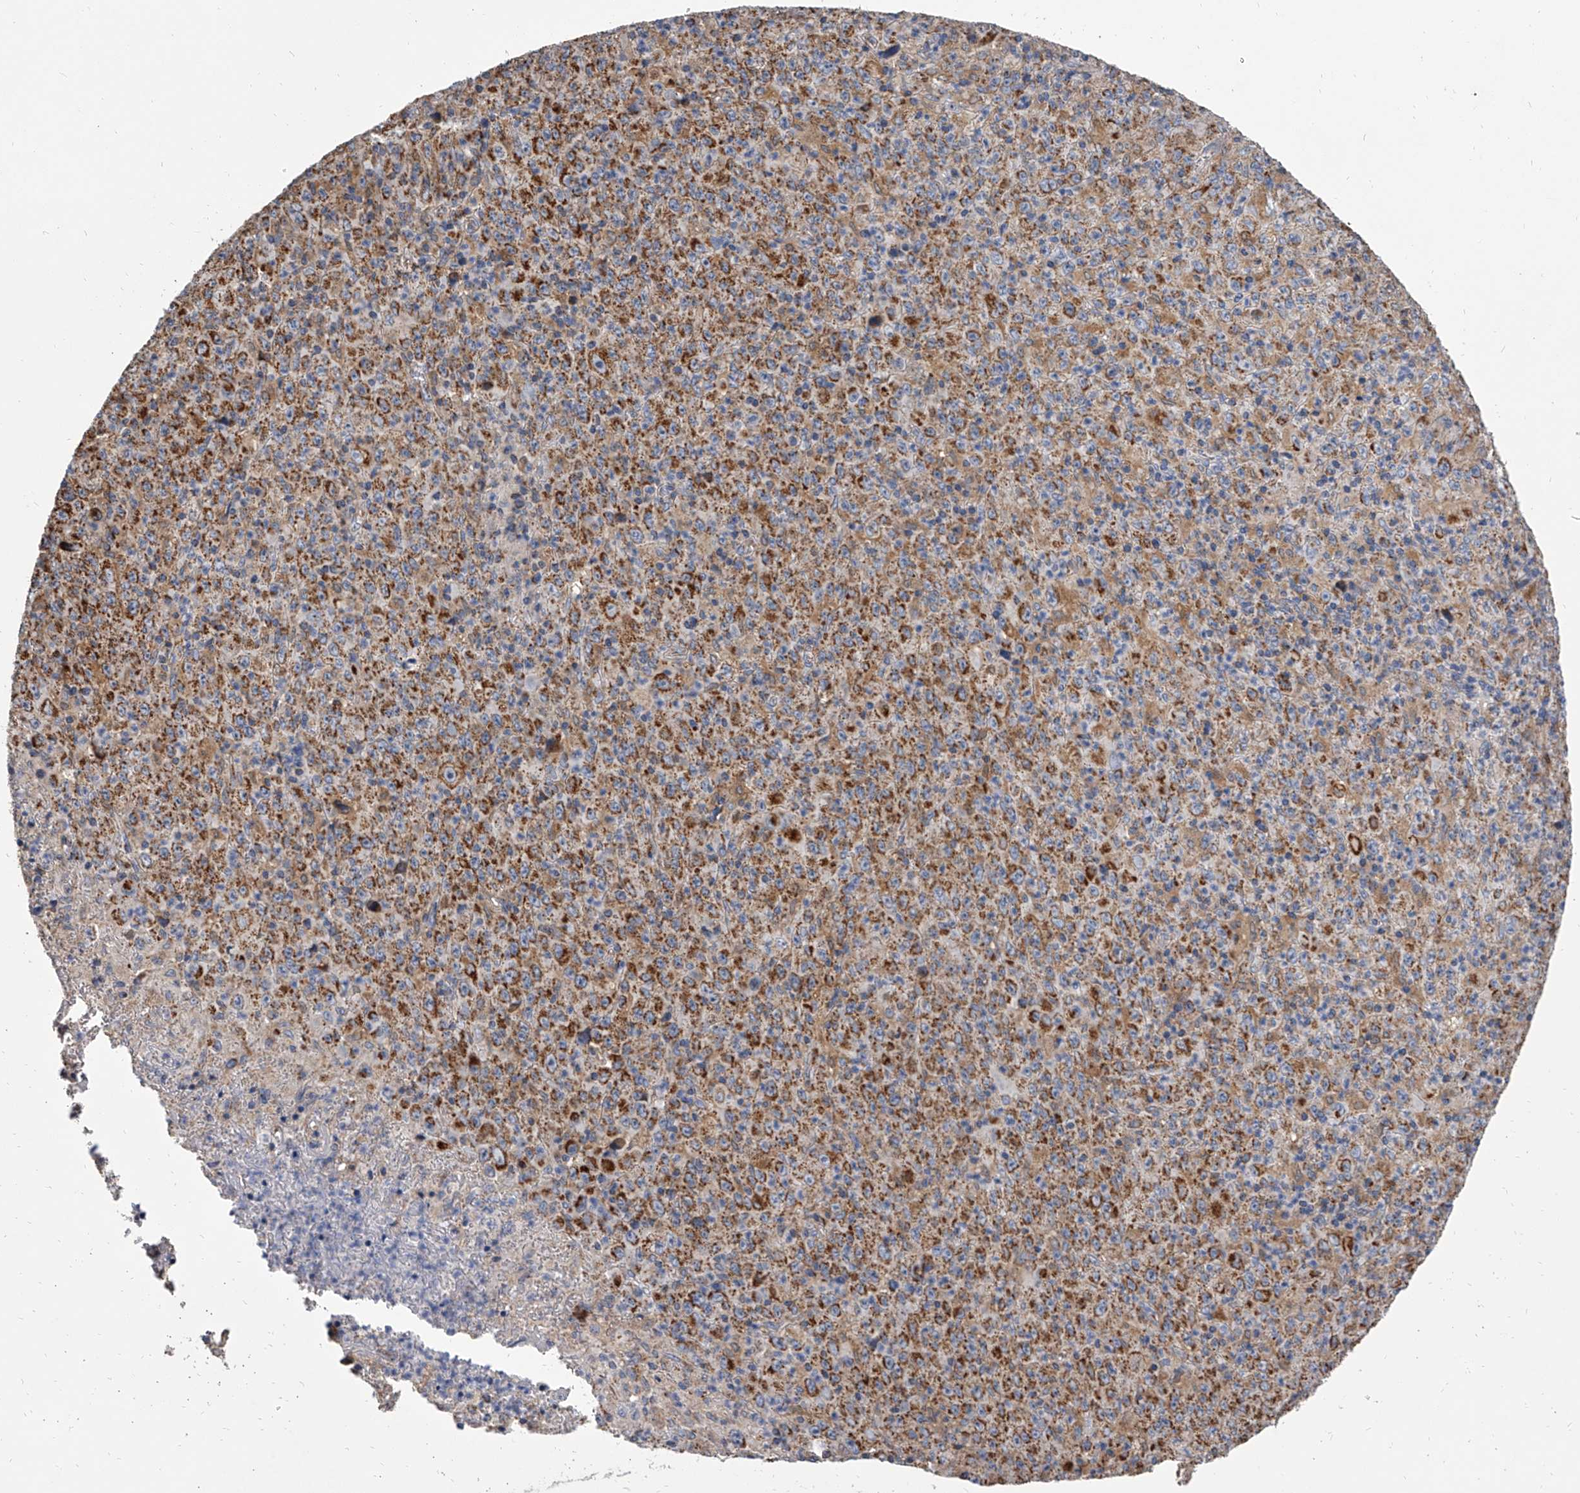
{"staining": {"intensity": "moderate", "quantity": ">75%", "location": "cytoplasmic/membranous"}, "tissue": "melanoma", "cell_type": "Tumor cells", "image_type": "cancer", "snomed": [{"axis": "morphology", "description": "Malignant melanoma, Metastatic site"}, {"axis": "topography", "description": "Skin"}], "caption": "This is a histology image of immunohistochemistry (IHC) staining of melanoma, which shows moderate positivity in the cytoplasmic/membranous of tumor cells.", "gene": "MRPL28", "patient": {"sex": "female", "age": 56}}